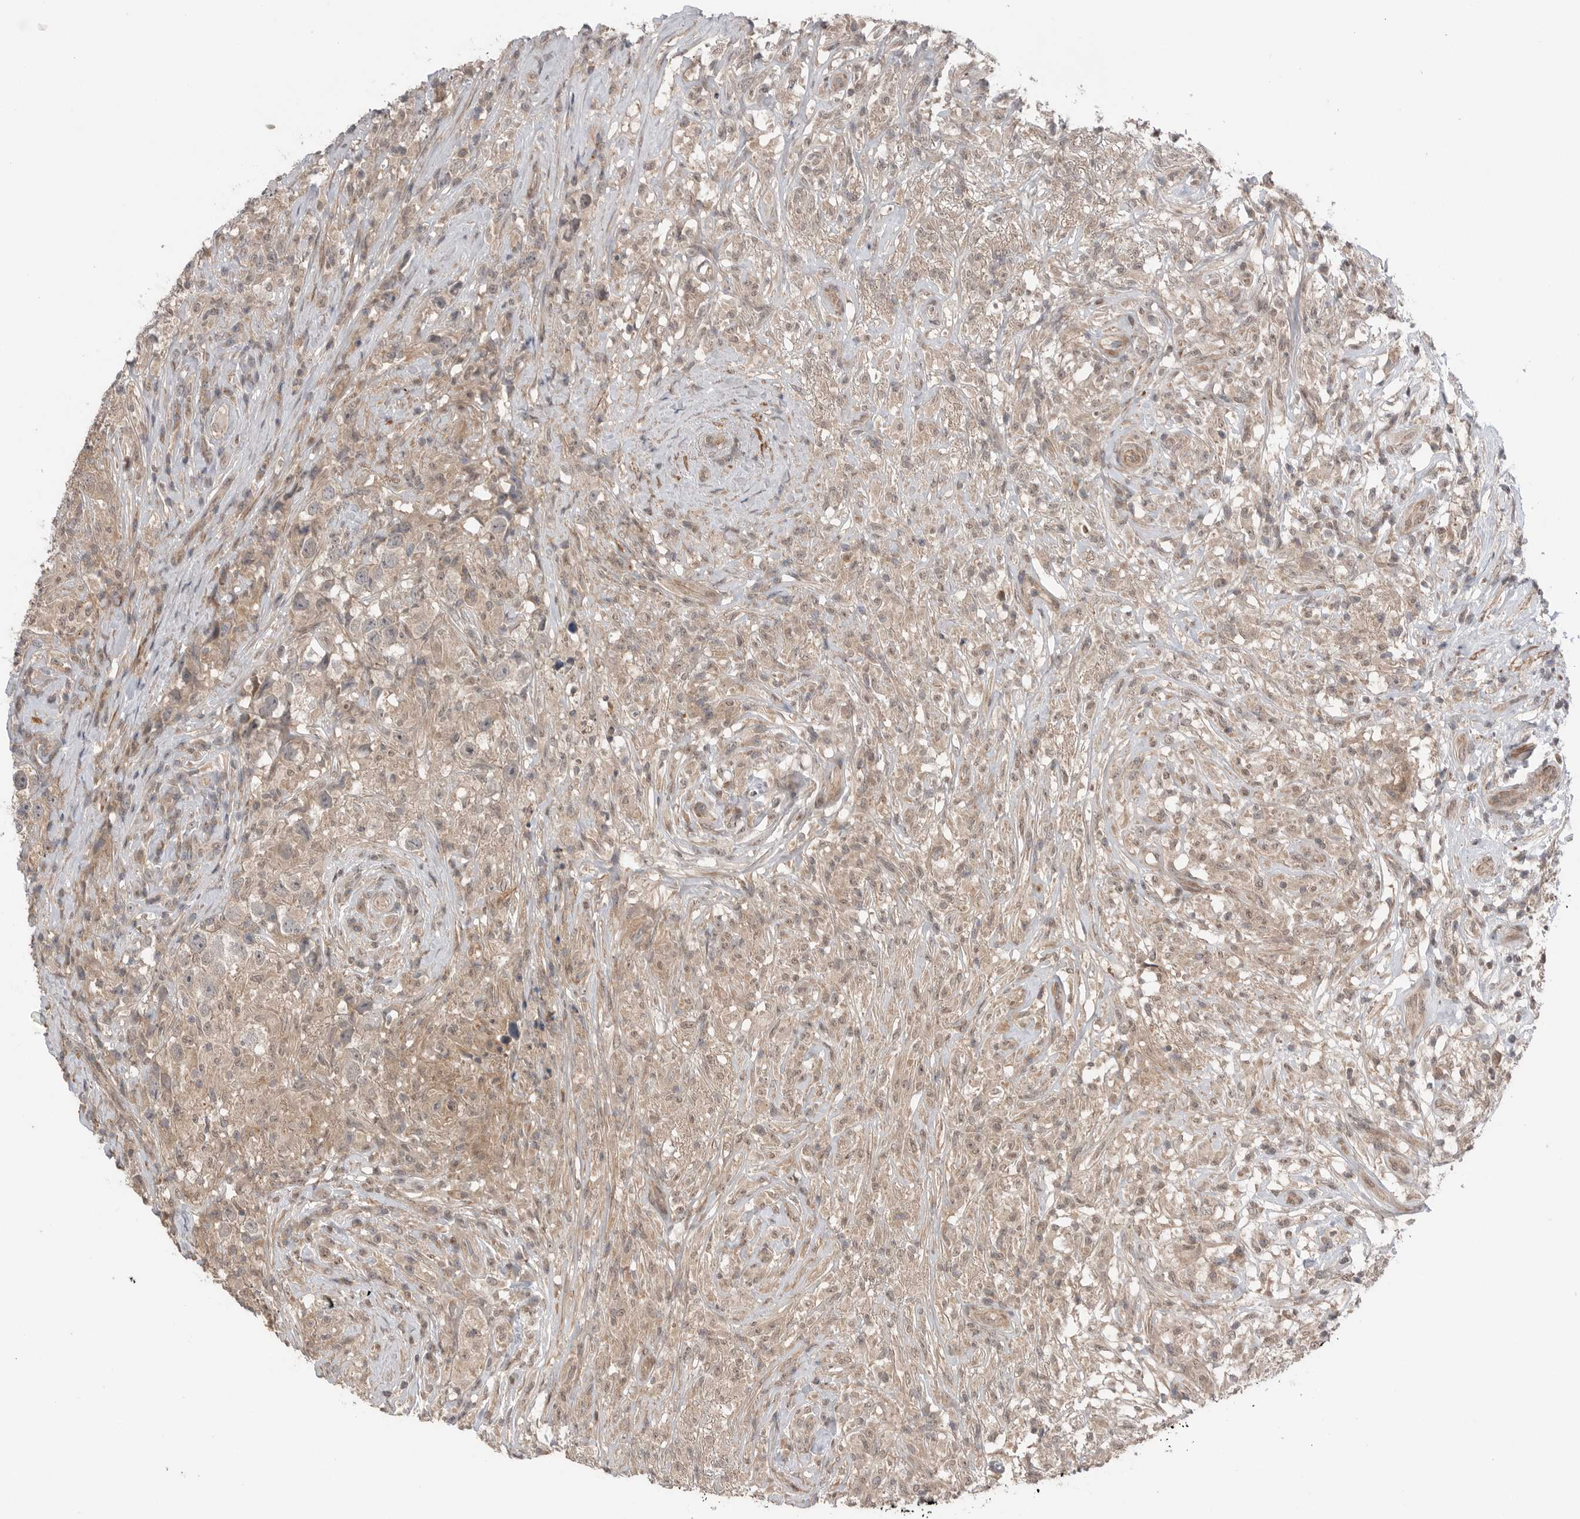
{"staining": {"intensity": "weak", "quantity": ">75%", "location": "cytoplasmic/membranous"}, "tissue": "testis cancer", "cell_type": "Tumor cells", "image_type": "cancer", "snomed": [{"axis": "morphology", "description": "Seminoma, NOS"}, {"axis": "topography", "description": "Testis"}], "caption": "High-magnification brightfield microscopy of seminoma (testis) stained with DAB (3,3'-diaminobenzidine) (brown) and counterstained with hematoxylin (blue). tumor cells exhibit weak cytoplasmic/membranous positivity is appreciated in about>75% of cells.", "gene": "PEAK1", "patient": {"sex": "male", "age": 49}}